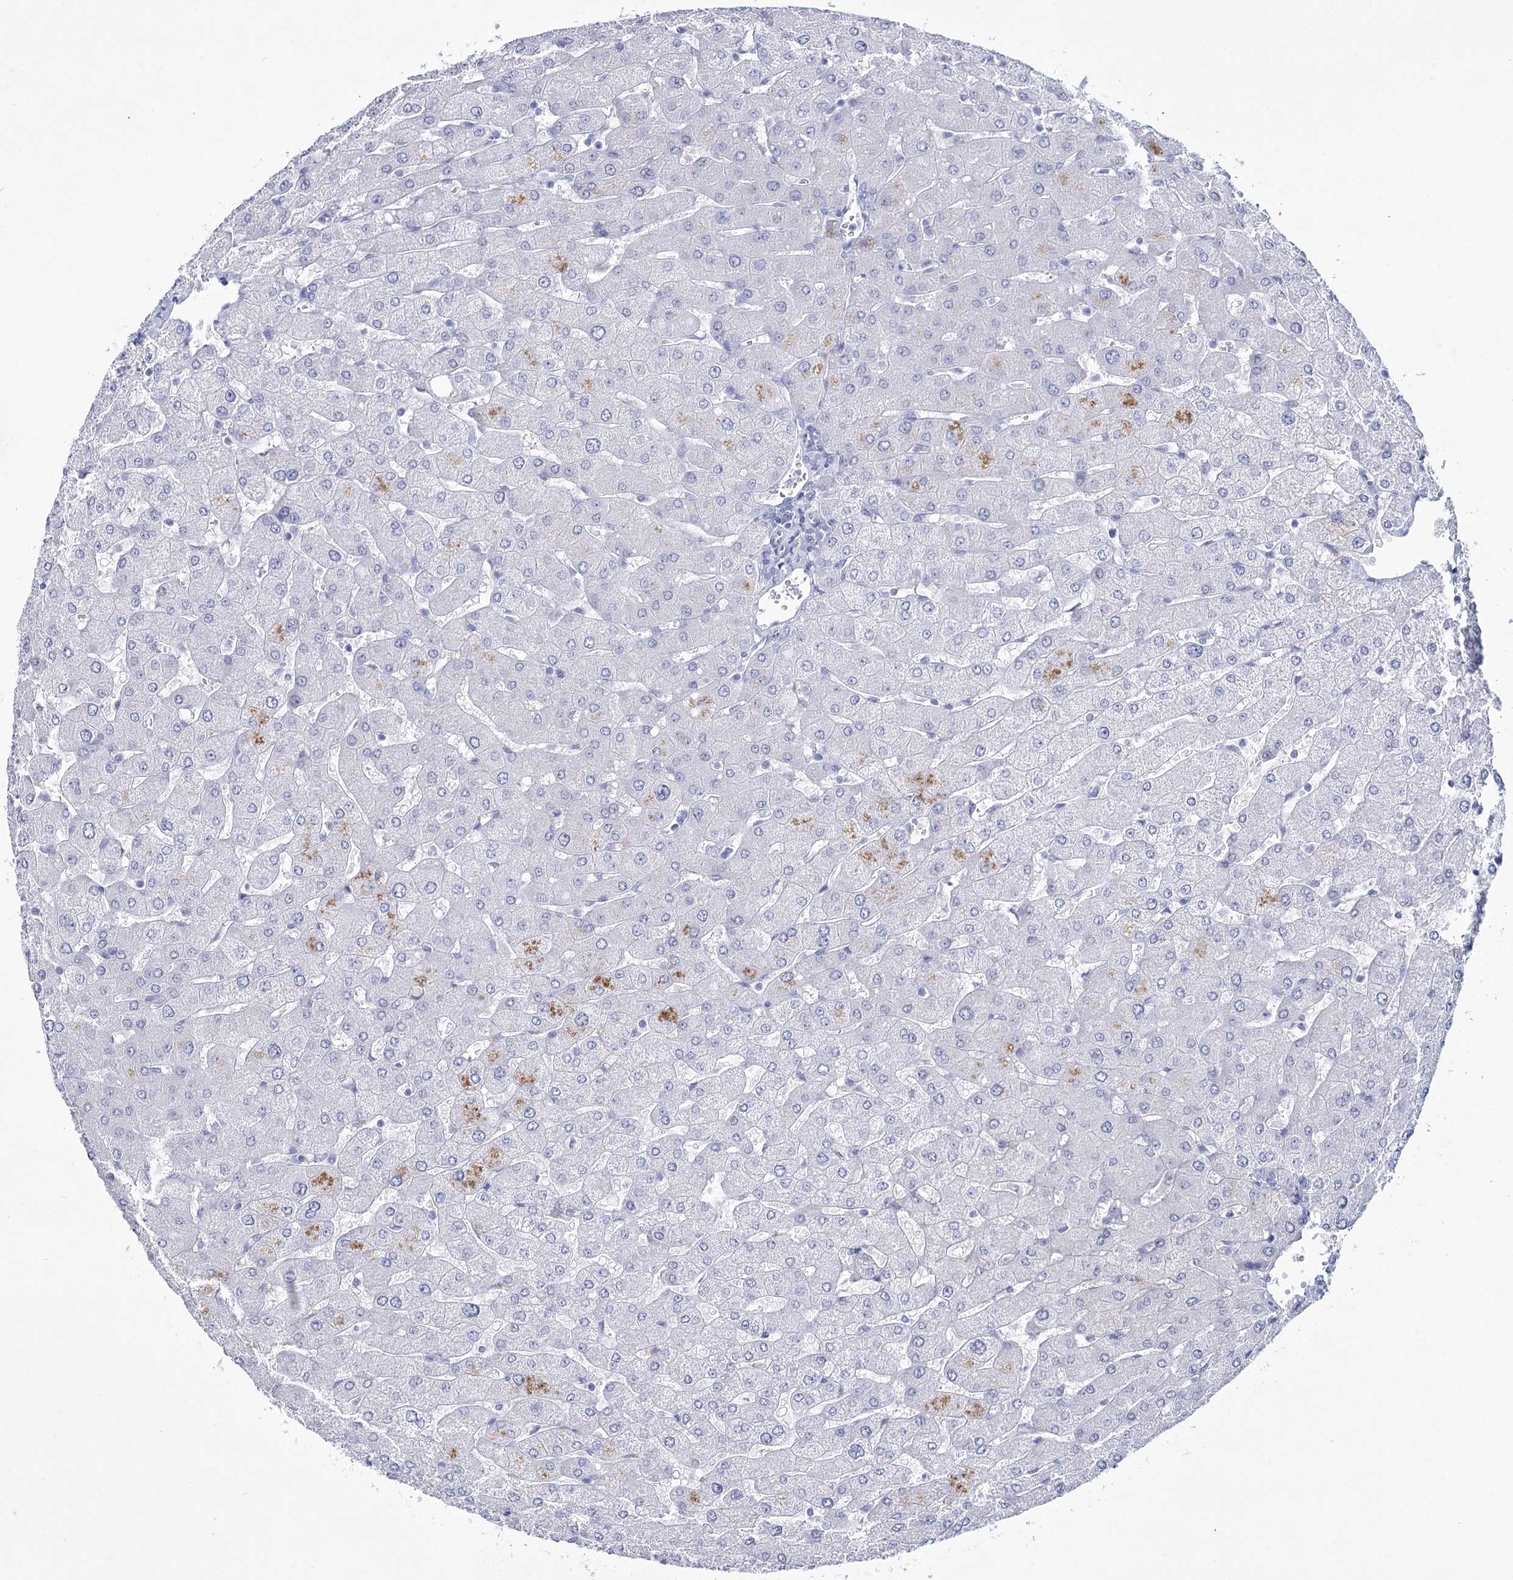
{"staining": {"intensity": "negative", "quantity": "none", "location": "none"}, "tissue": "liver", "cell_type": "Cholangiocytes", "image_type": "normal", "snomed": [{"axis": "morphology", "description": "Normal tissue, NOS"}, {"axis": "topography", "description": "Liver"}], "caption": "Cholangiocytes show no significant protein positivity in unremarkable liver.", "gene": "RNF186", "patient": {"sex": "male", "age": 55}}